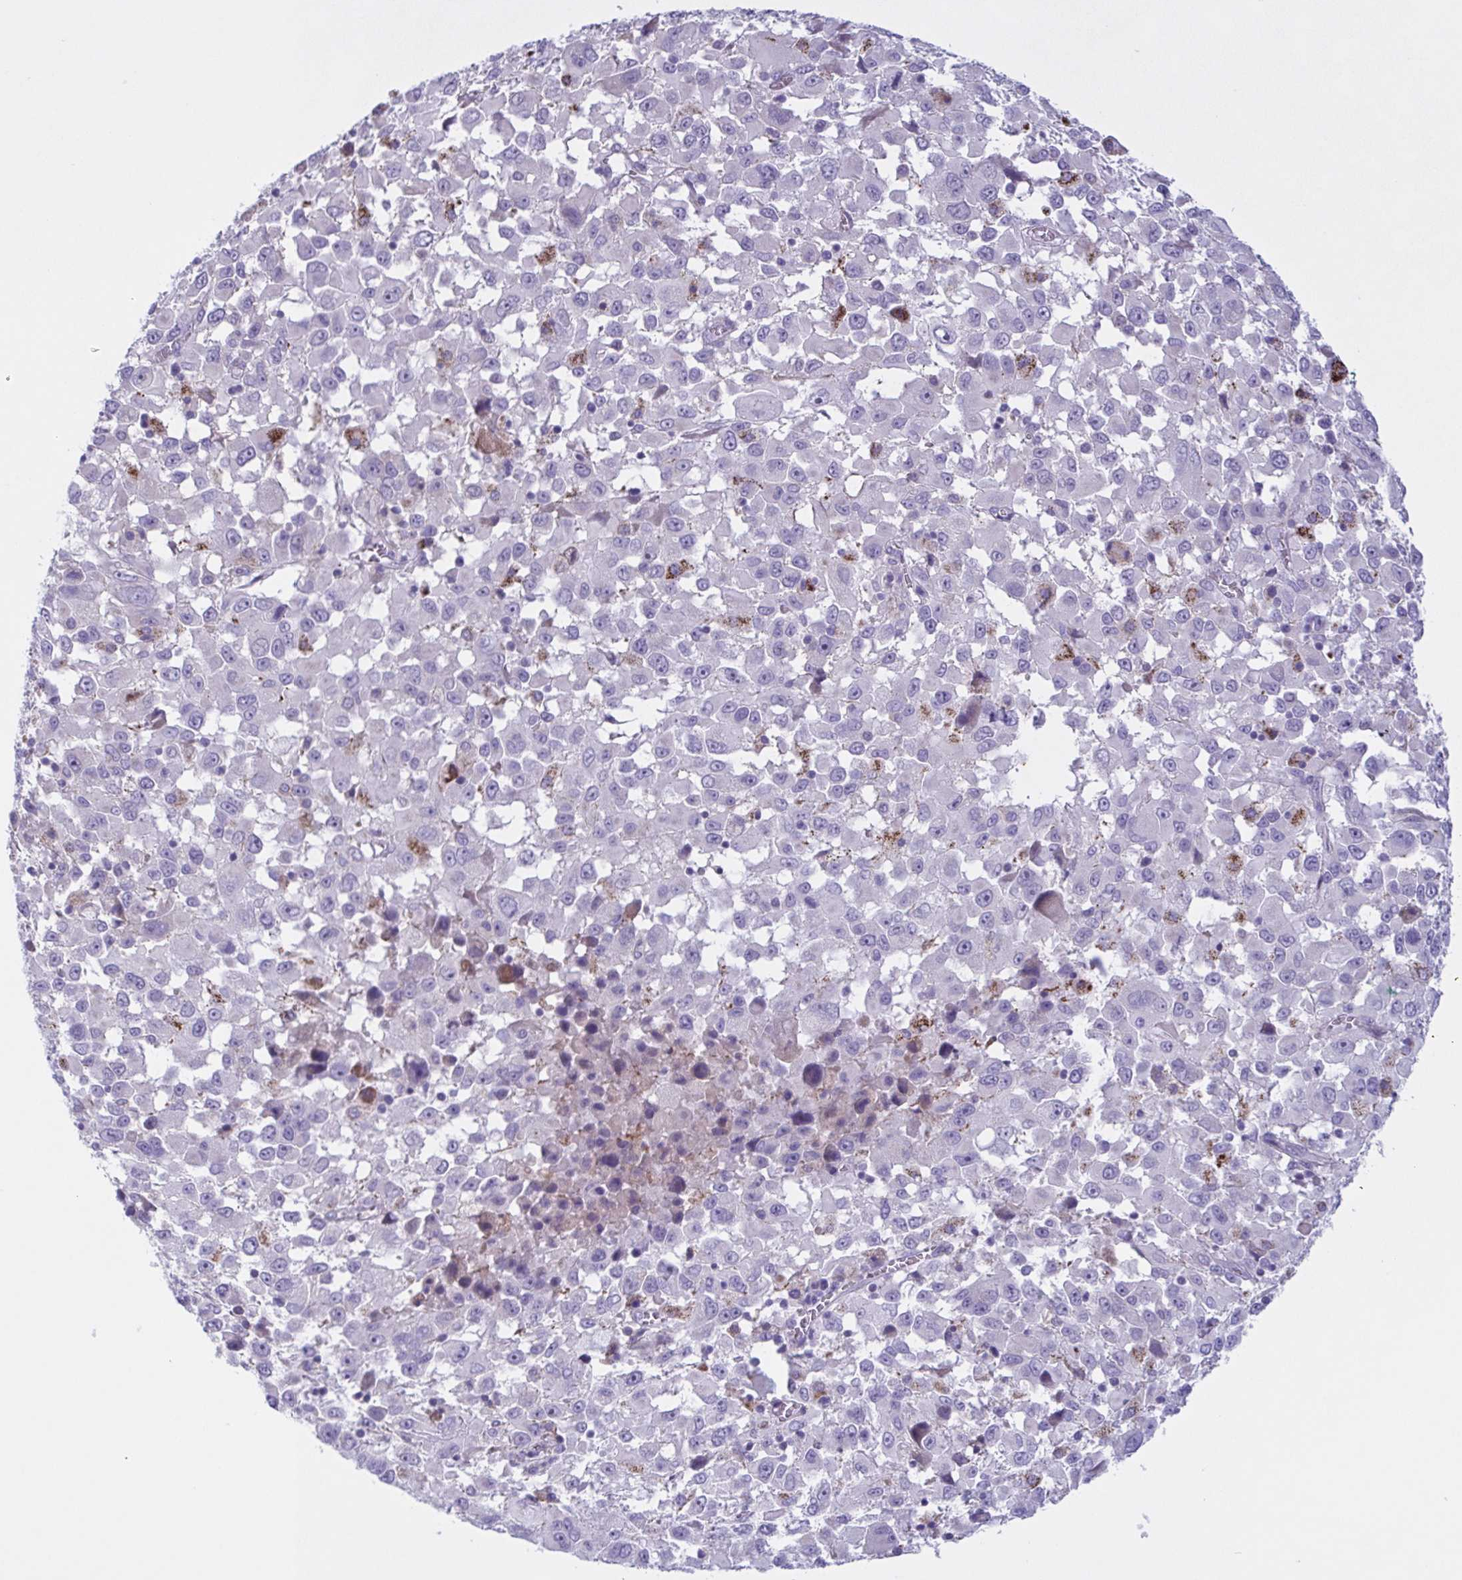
{"staining": {"intensity": "negative", "quantity": "none", "location": "none"}, "tissue": "melanoma", "cell_type": "Tumor cells", "image_type": "cancer", "snomed": [{"axis": "morphology", "description": "Malignant melanoma, Metastatic site"}, {"axis": "topography", "description": "Soft tissue"}], "caption": "This is a photomicrograph of immunohistochemistry staining of melanoma, which shows no expression in tumor cells.", "gene": "F13B", "patient": {"sex": "male", "age": 50}}